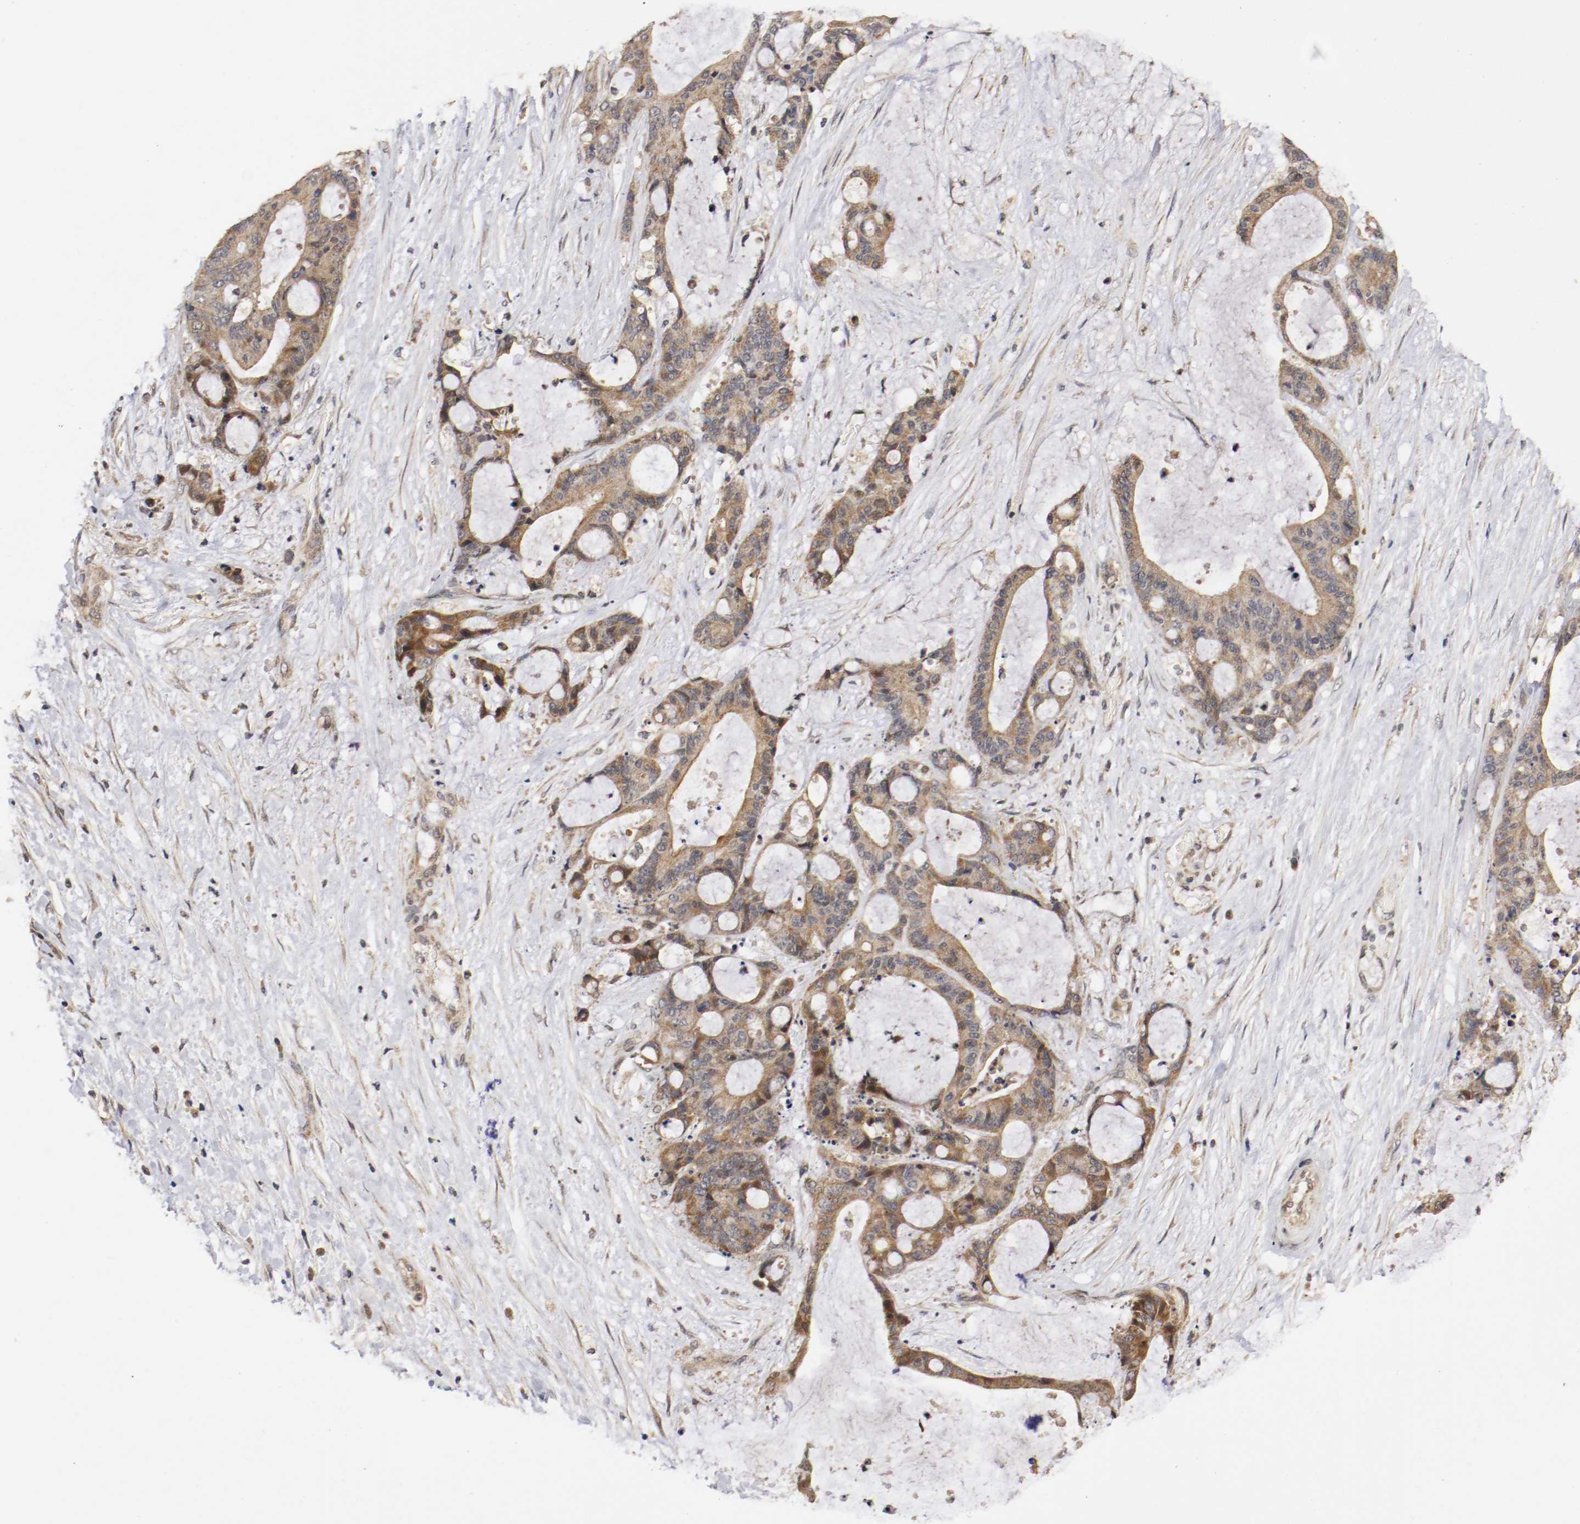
{"staining": {"intensity": "moderate", "quantity": "25%-75%", "location": "cytoplasmic/membranous,nuclear"}, "tissue": "liver cancer", "cell_type": "Tumor cells", "image_type": "cancer", "snomed": [{"axis": "morphology", "description": "Cholangiocarcinoma"}, {"axis": "topography", "description": "Liver"}], "caption": "A brown stain labels moderate cytoplasmic/membranous and nuclear positivity of a protein in human liver cancer tumor cells.", "gene": "TNFRSF1B", "patient": {"sex": "female", "age": 73}}